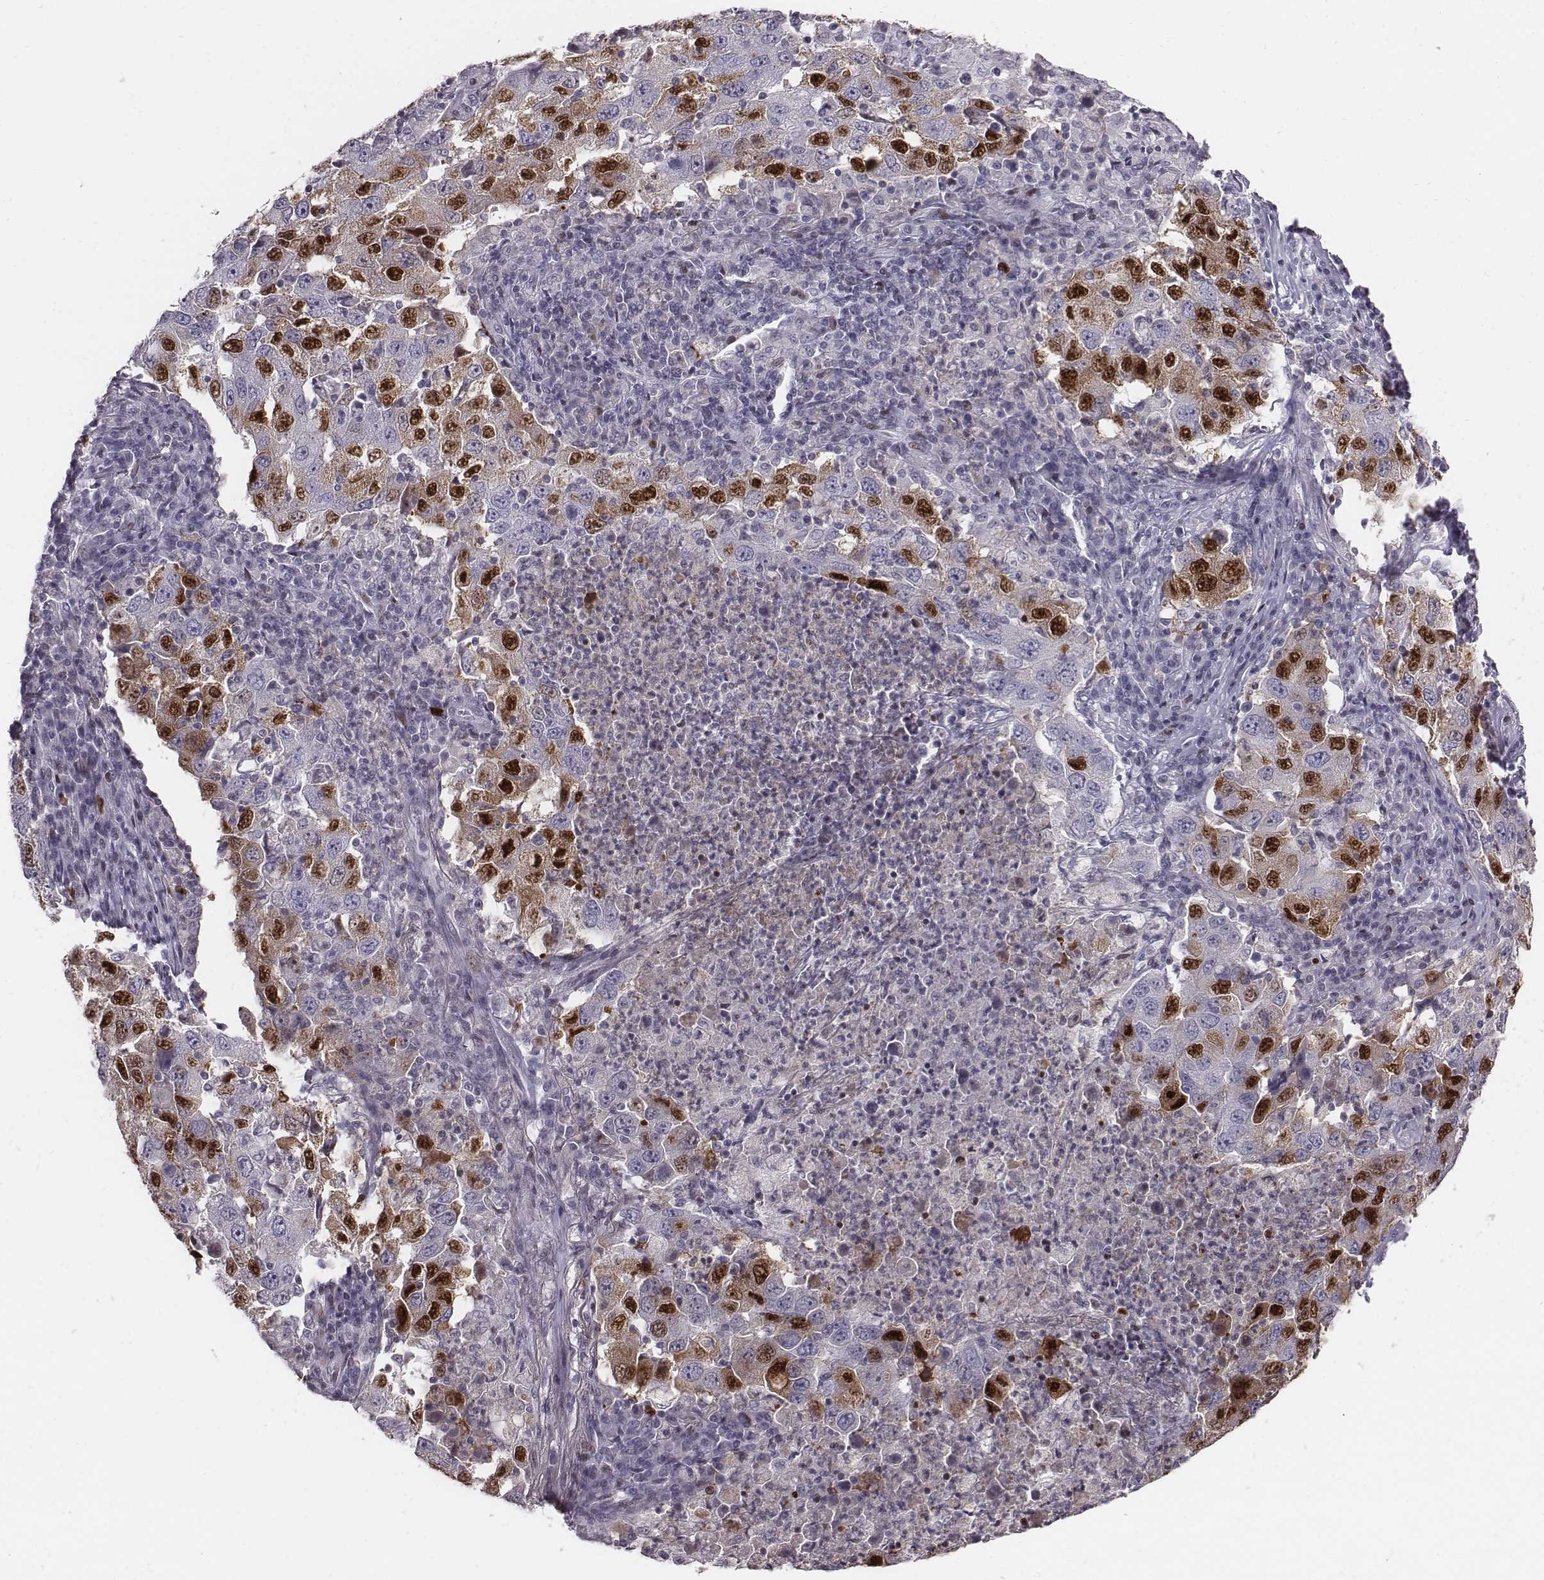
{"staining": {"intensity": "strong", "quantity": "25%-75%", "location": "cytoplasmic/membranous,nuclear"}, "tissue": "lung cancer", "cell_type": "Tumor cells", "image_type": "cancer", "snomed": [{"axis": "morphology", "description": "Adenocarcinoma, NOS"}, {"axis": "topography", "description": "Lung"}], "caption": "Lung cancer (adenocarcinoma) tissue shows strong cytoplasmic/membranous and nuclear expression in about 25%-75% of tumor cells, visualized by immunohistochemistry.", "gene": "NDC1", "patient": {"sex": "male", "age": 73}}